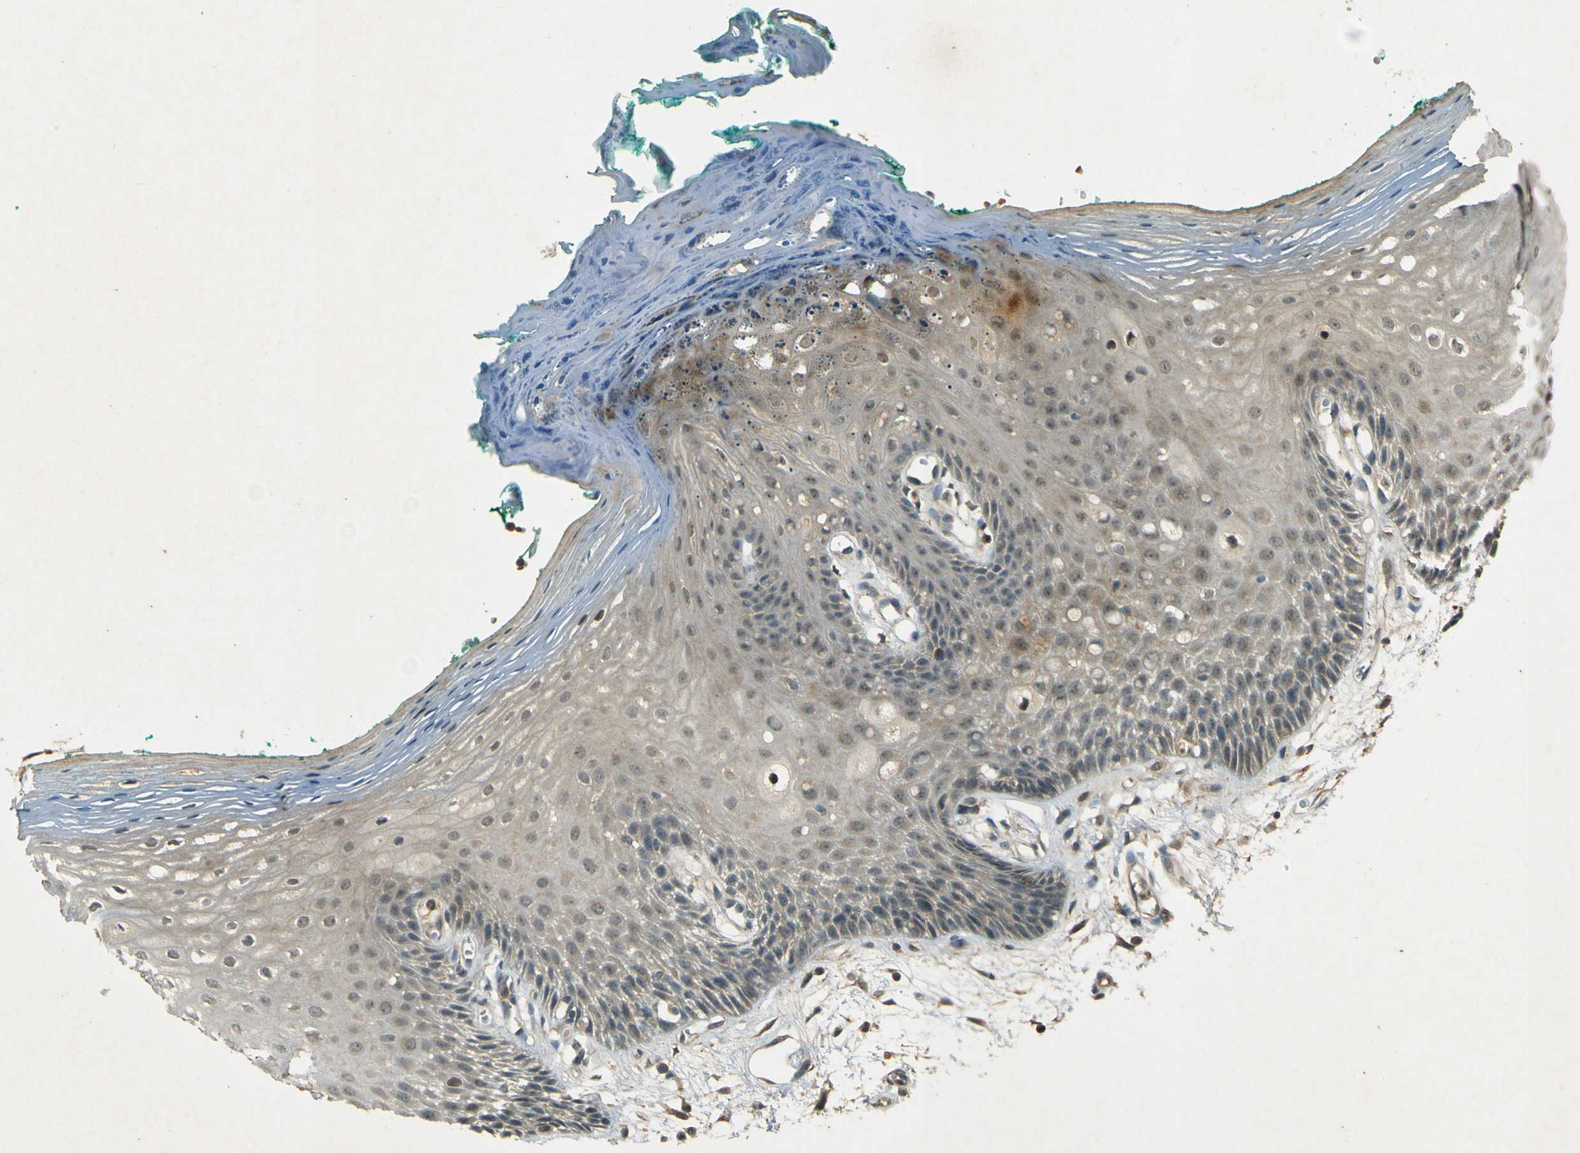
{"staining": {"intensity": "negative", "quantity": "none", "location": "none"}, "tissue": "oral mucosa", "cell_type": "Squamous epithelial cells", "image_type": "normal", "snomed": [{"axis": "morphology", "description": "Normal tissue, NOS"}, {"axis": "topography", "description": "Skeletal muscle"}, {"axis": "topography", "description": "Oral tissue"}, {"axis": "topography", "description": "Peripheral nerve tissue"}], "caption": "Micrograph shows no protein expression in squamous epithelial cells of normal oral mucosa. The staining was performed using DAB to visualize the protein expression in brown, while the nuclei were stained in blue with hematoxylin (Magnification: 20x).", "gene": "MPDZ", "patient": {"sex": "female", "age": 84}}